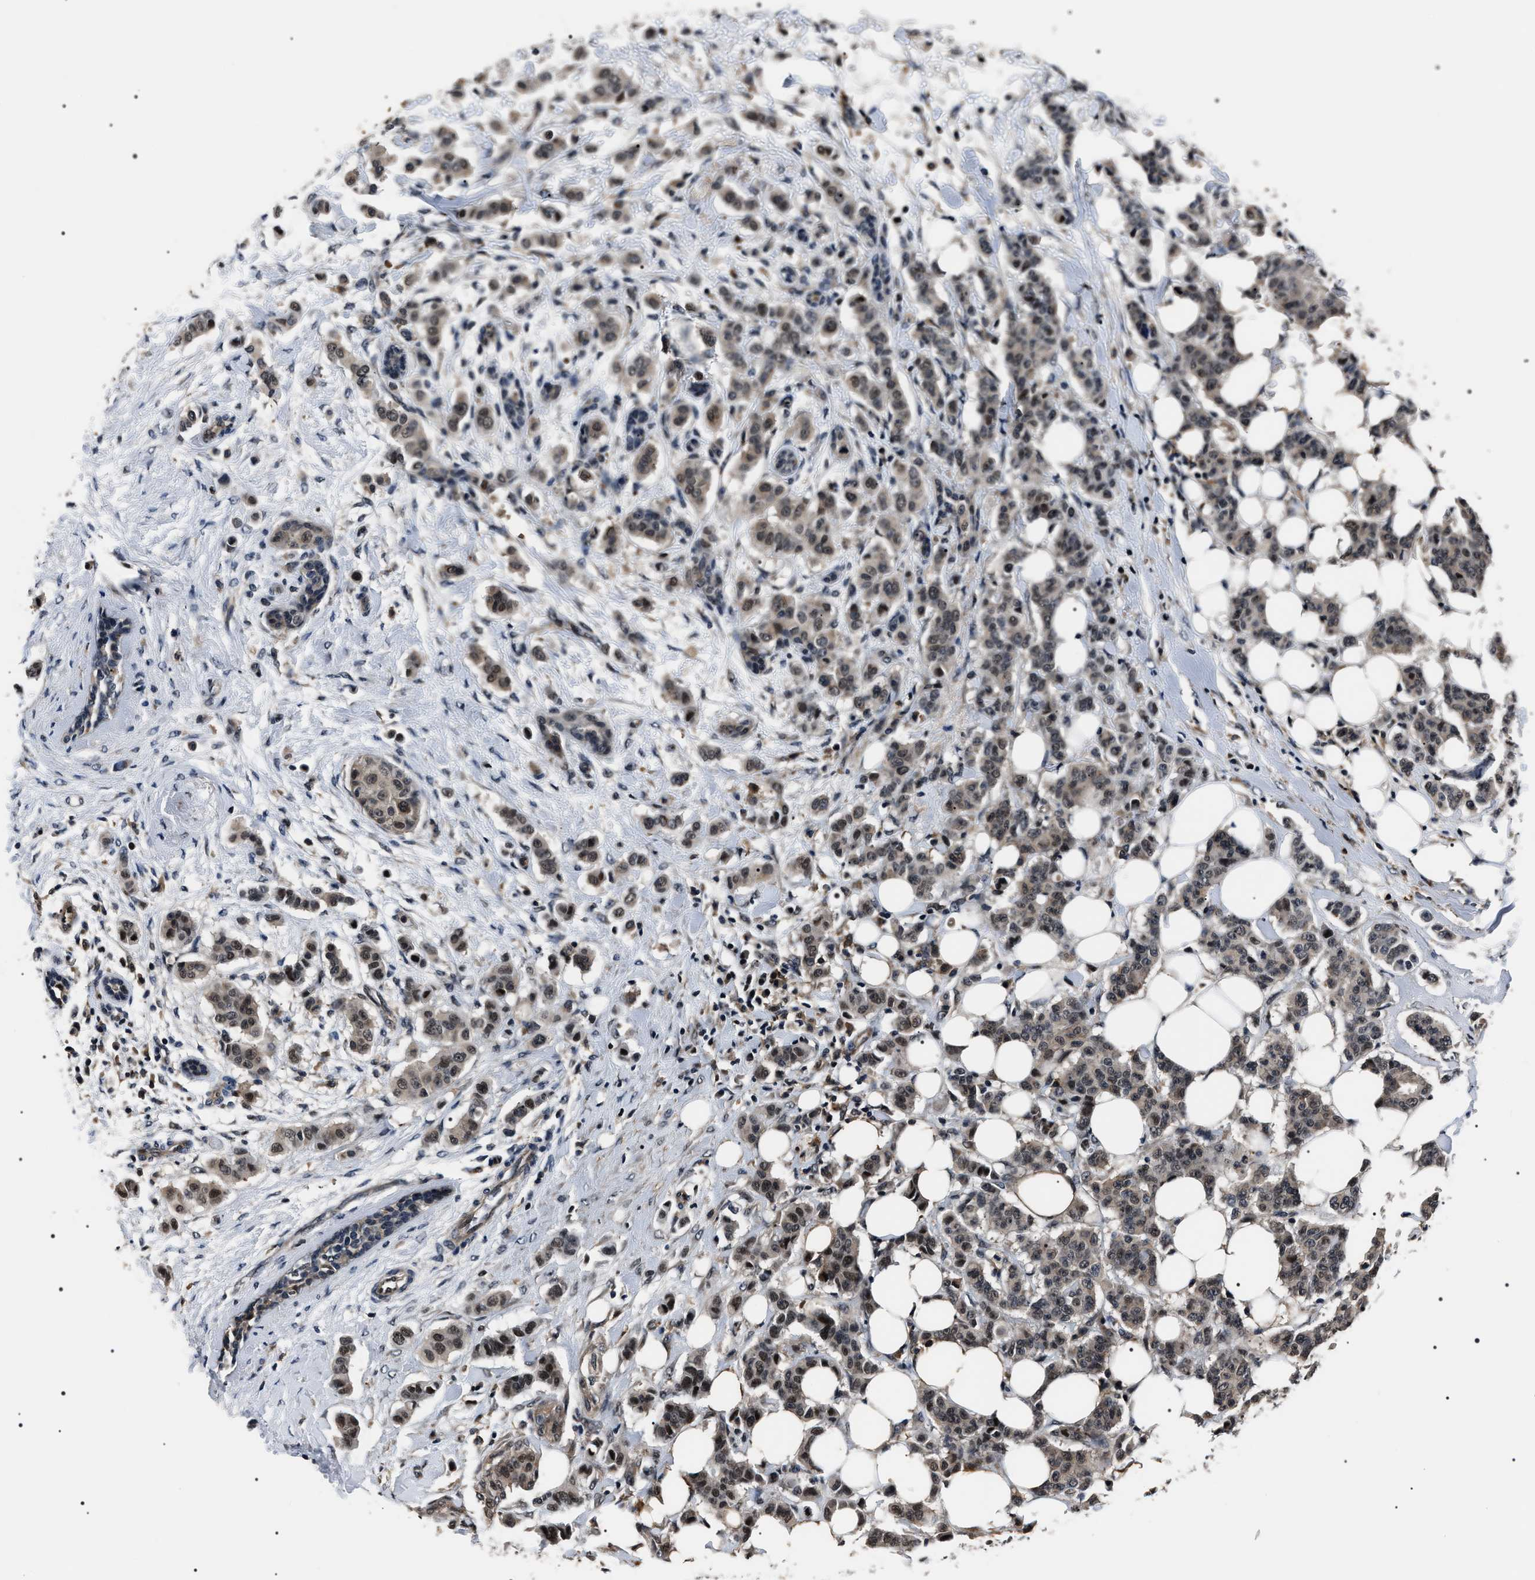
{"staining": {"intensity": "weak", "quantity": ">75%", "location": "cytoplasmic/membranous,nuclear"}, "tissue": "breast cancer", "cell_type": "Tumor cells", "image_type": "cancer", "snomed": [{"axis": "morphology", "description": "Duct carcinoma"}, {"axis": "topography", "description": "Breast"}], "caption": "This histopathology image displays breast cancer (infiltrating ductal carcinoma) stained with immunohistochemistry to label a protein in brown. The cytoplasmic/membranous and nuclear of tumor cells show weak positivity for the protein. Nuclei are counter-stained blue.", "gene": "SIPA1", "patient": {"sex": "female", "age": 40}}